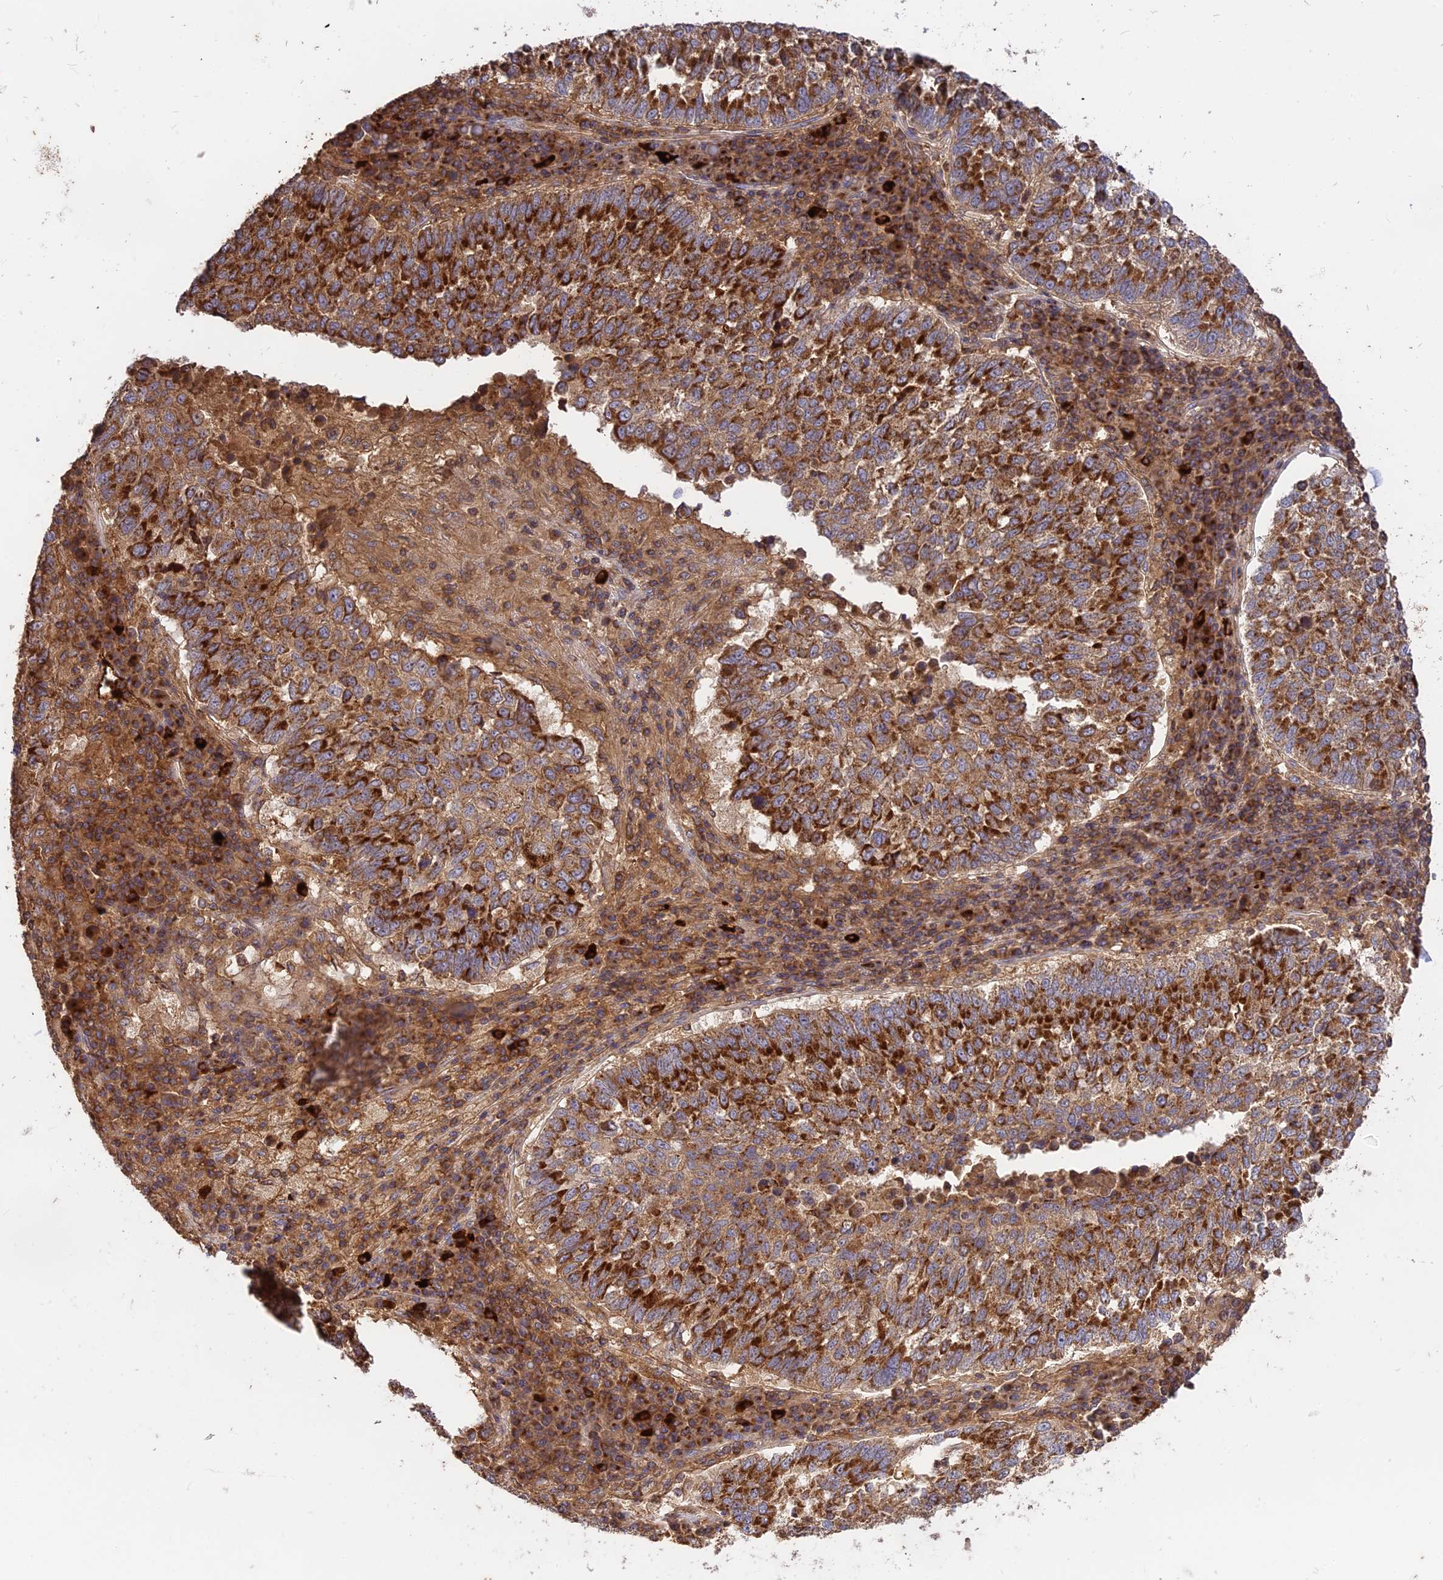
{"staining": {"intensity": "strong", "quantity": ">75%", "location": "cytoplasmic/membranous"}, "tissue": "lung cancer", "cell_type": "Tumor cells", "image_type": "cancer", "snomed": [{"axis": "morphology", "description": "Squamous cell carcinoma, NOS"}, {"axis": "topography", "description": "Lung"}], "caption": "There is high levels of strong cytoplasmic/membranous positivity in tumor cells of lung squamous cell carcinoma, as demonstrated by immunohistochemical staining (brown color).", "gene": "NUDT8", "patient": {"sex": "male", "age": 73}}